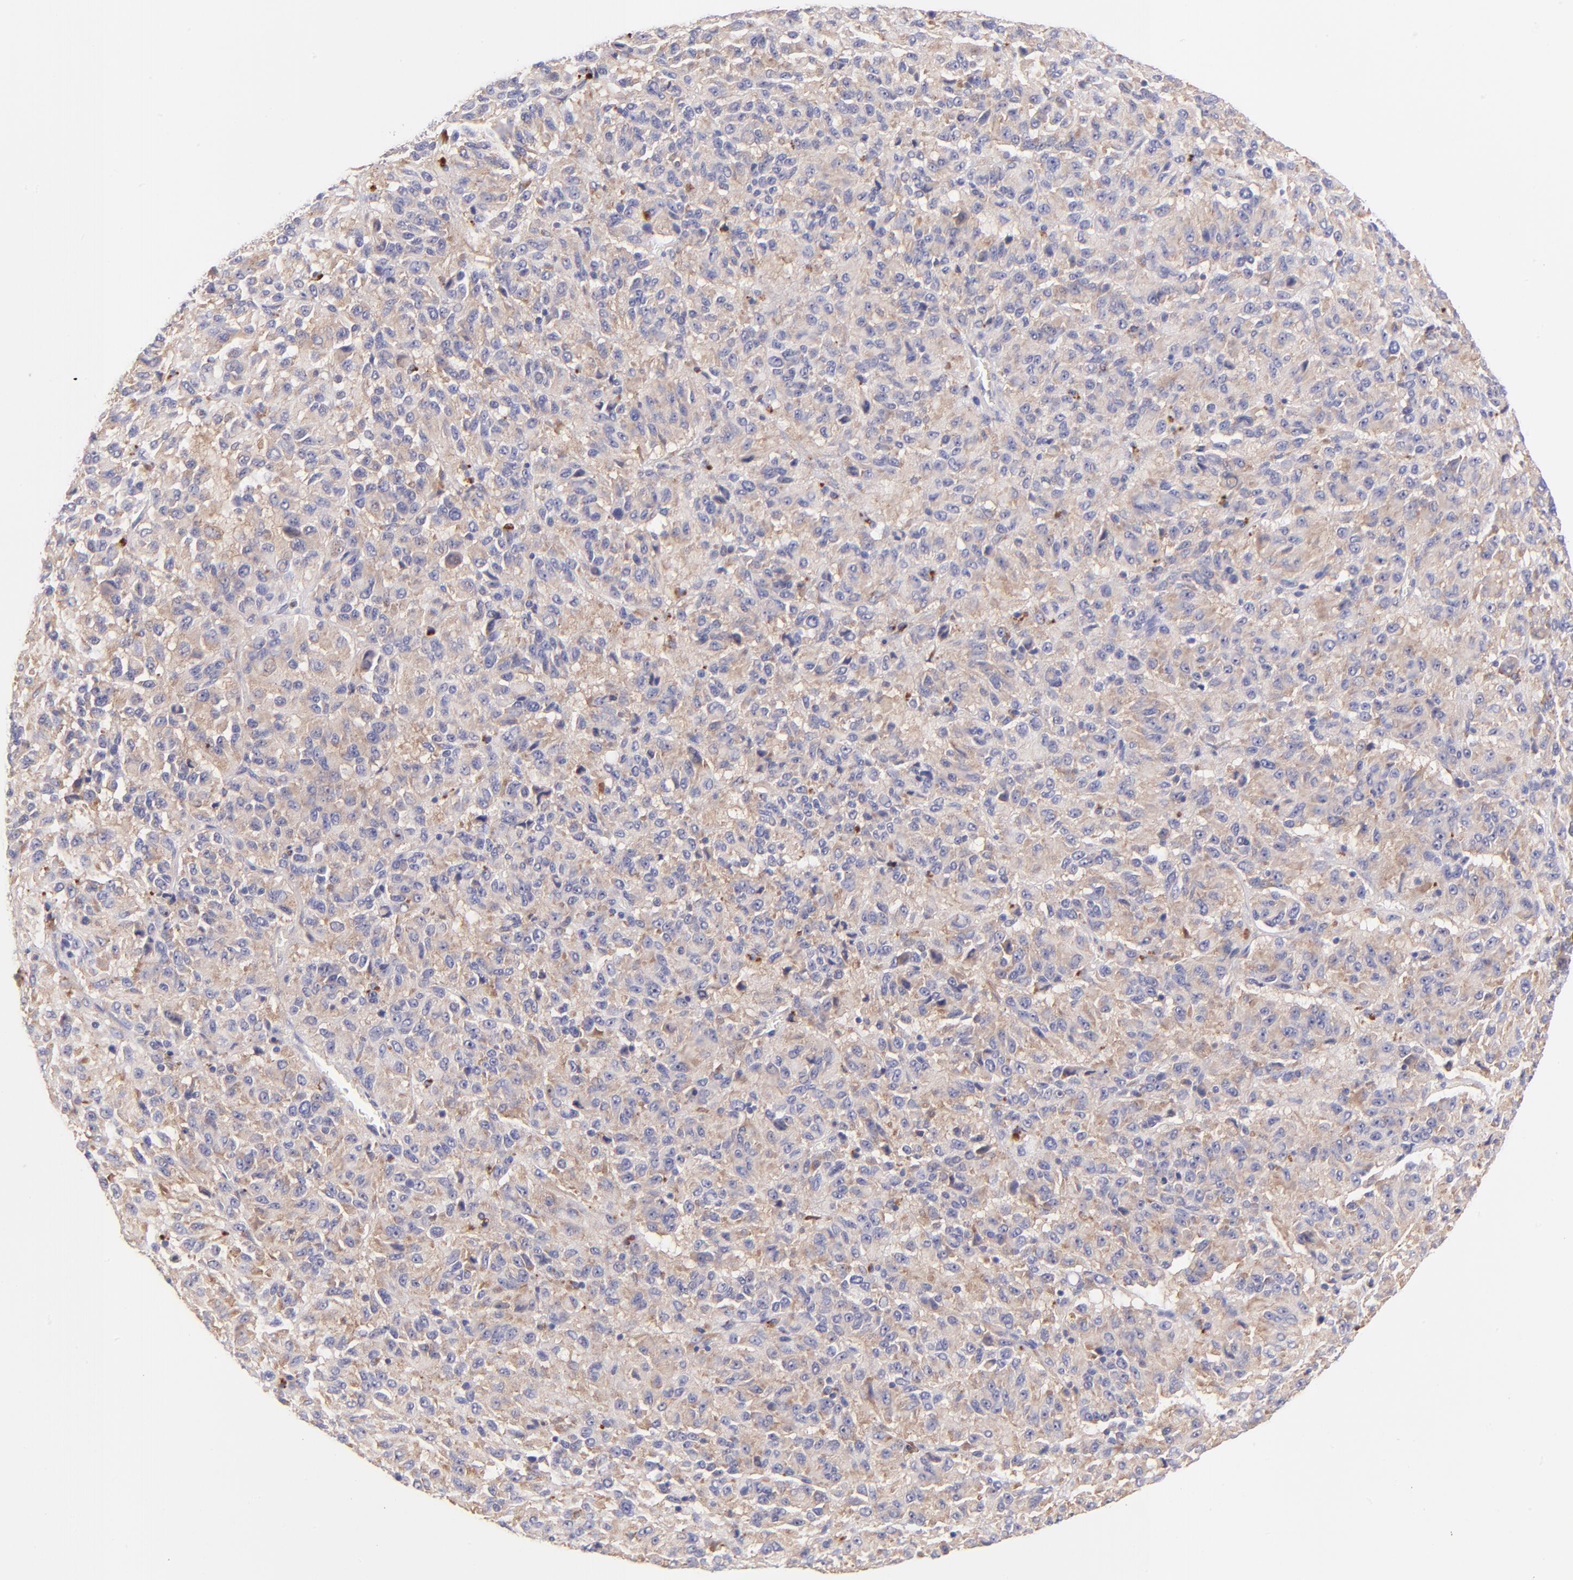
{"staining": {"intensity": "moderate", "quantity": ">75%", "location": "cytoplasmic/membranous"}, "tissue": "melanoma", "cell_type": "Tumor cells", "image_type": "cancer", "snomed": [{"axis": "morphology", "description": "Malignant melanoma, Metastatic site"}, {"axis": "topography", "description": "Lung"}], "caption": "IHC micrograph of human melanoma stained for a protein (brown), which displays medium levels of moderate cytoplasmic/membranous staining in about >75% of tumor cells.", "gene": "RPL11", "patient": {"sex": "male", "age": 64}}